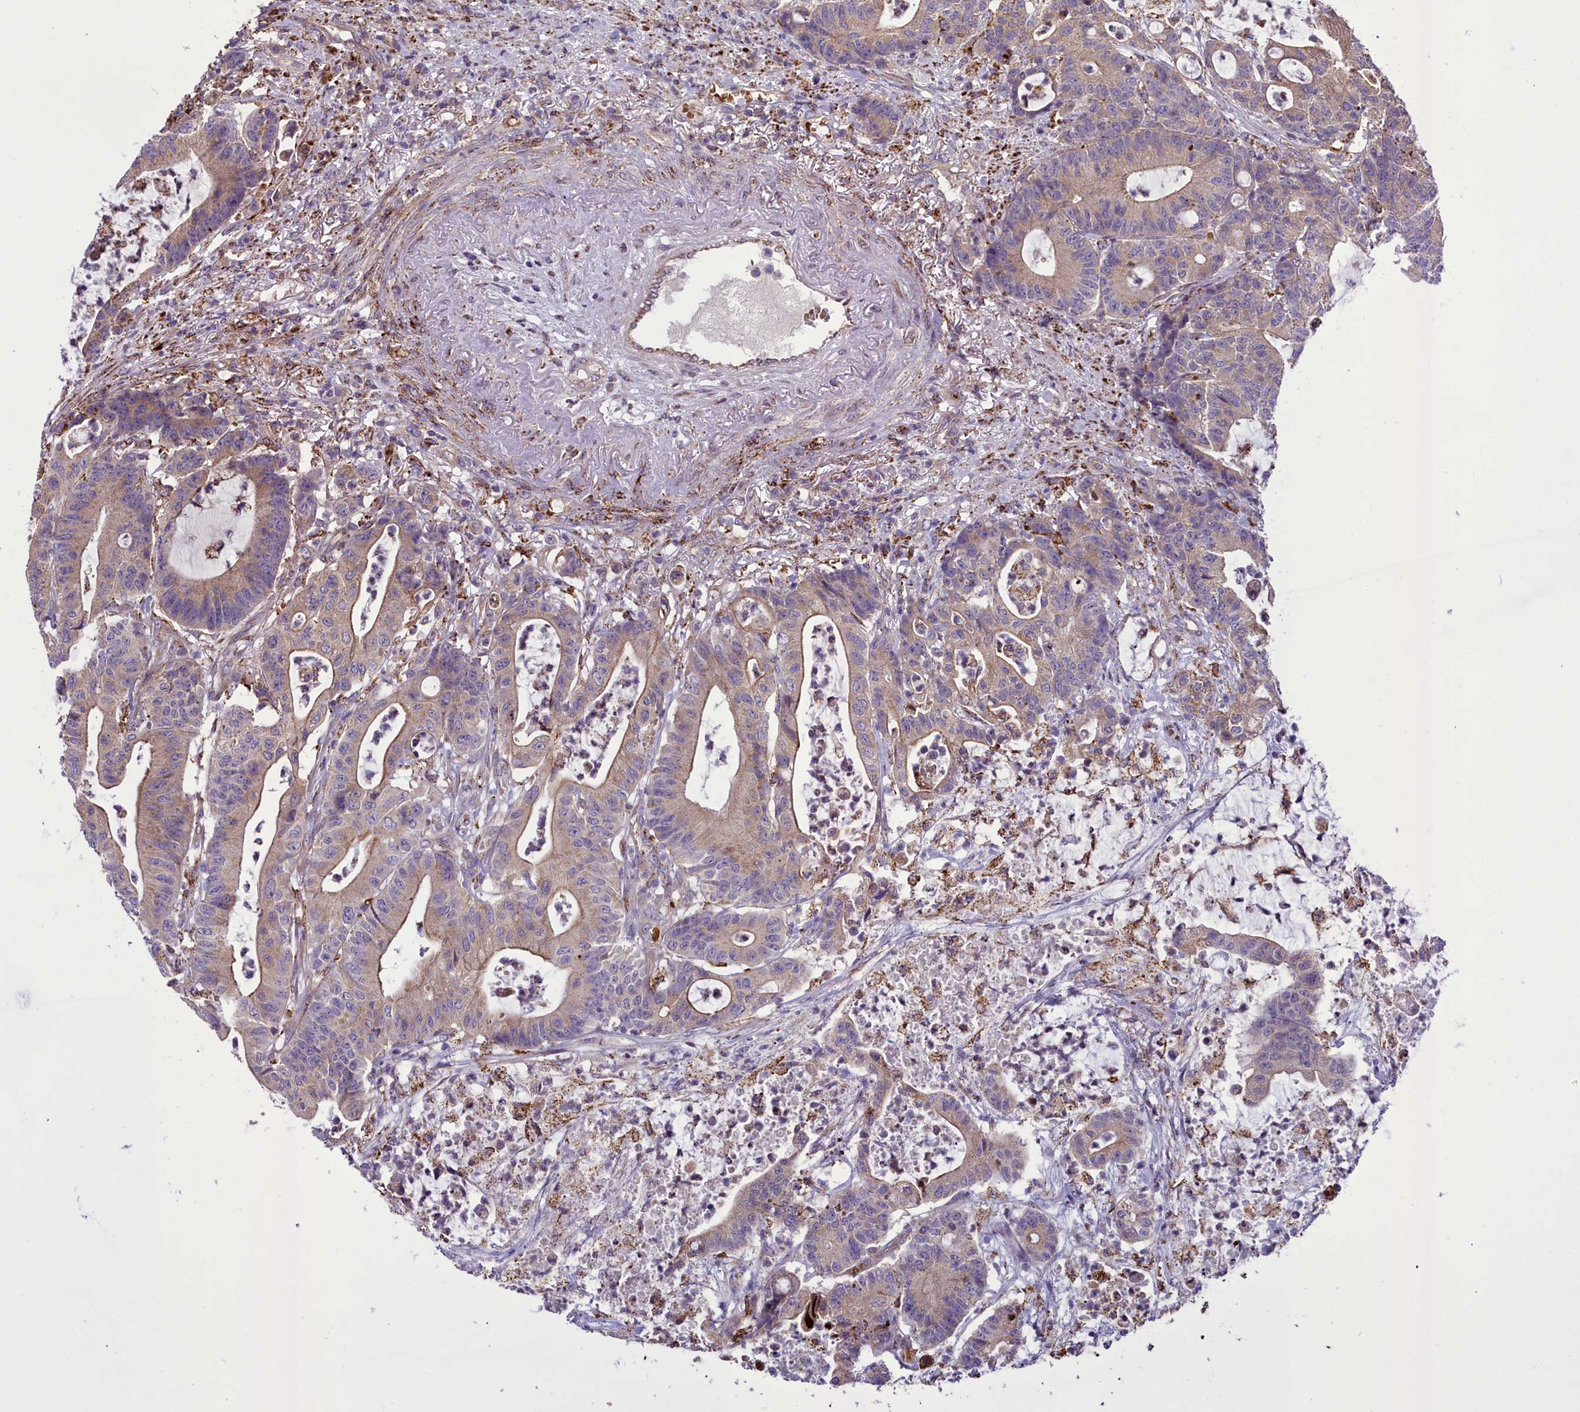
{"staining": {"intensity": "moderate", "quantity": ">75%", "location": "cytoplasmic/membranous"}, "tissue": "colorectal cancer", "cell_type": "Tumor cells", "image_type": "cancer", "snomed": [{"axis": "morphology", "description": "Adenocarcinoma, NOS"}, {"axis": "topography", "description": "Colon"}], "caption": "This is an image of immunohistochemistry staining of colorectal cancer, which shows moderate positivity in the cytoplasmic/membranous of tumor cells.", "gene": "TBC1D24", "patient": {"sex": "female", "age": 84}}